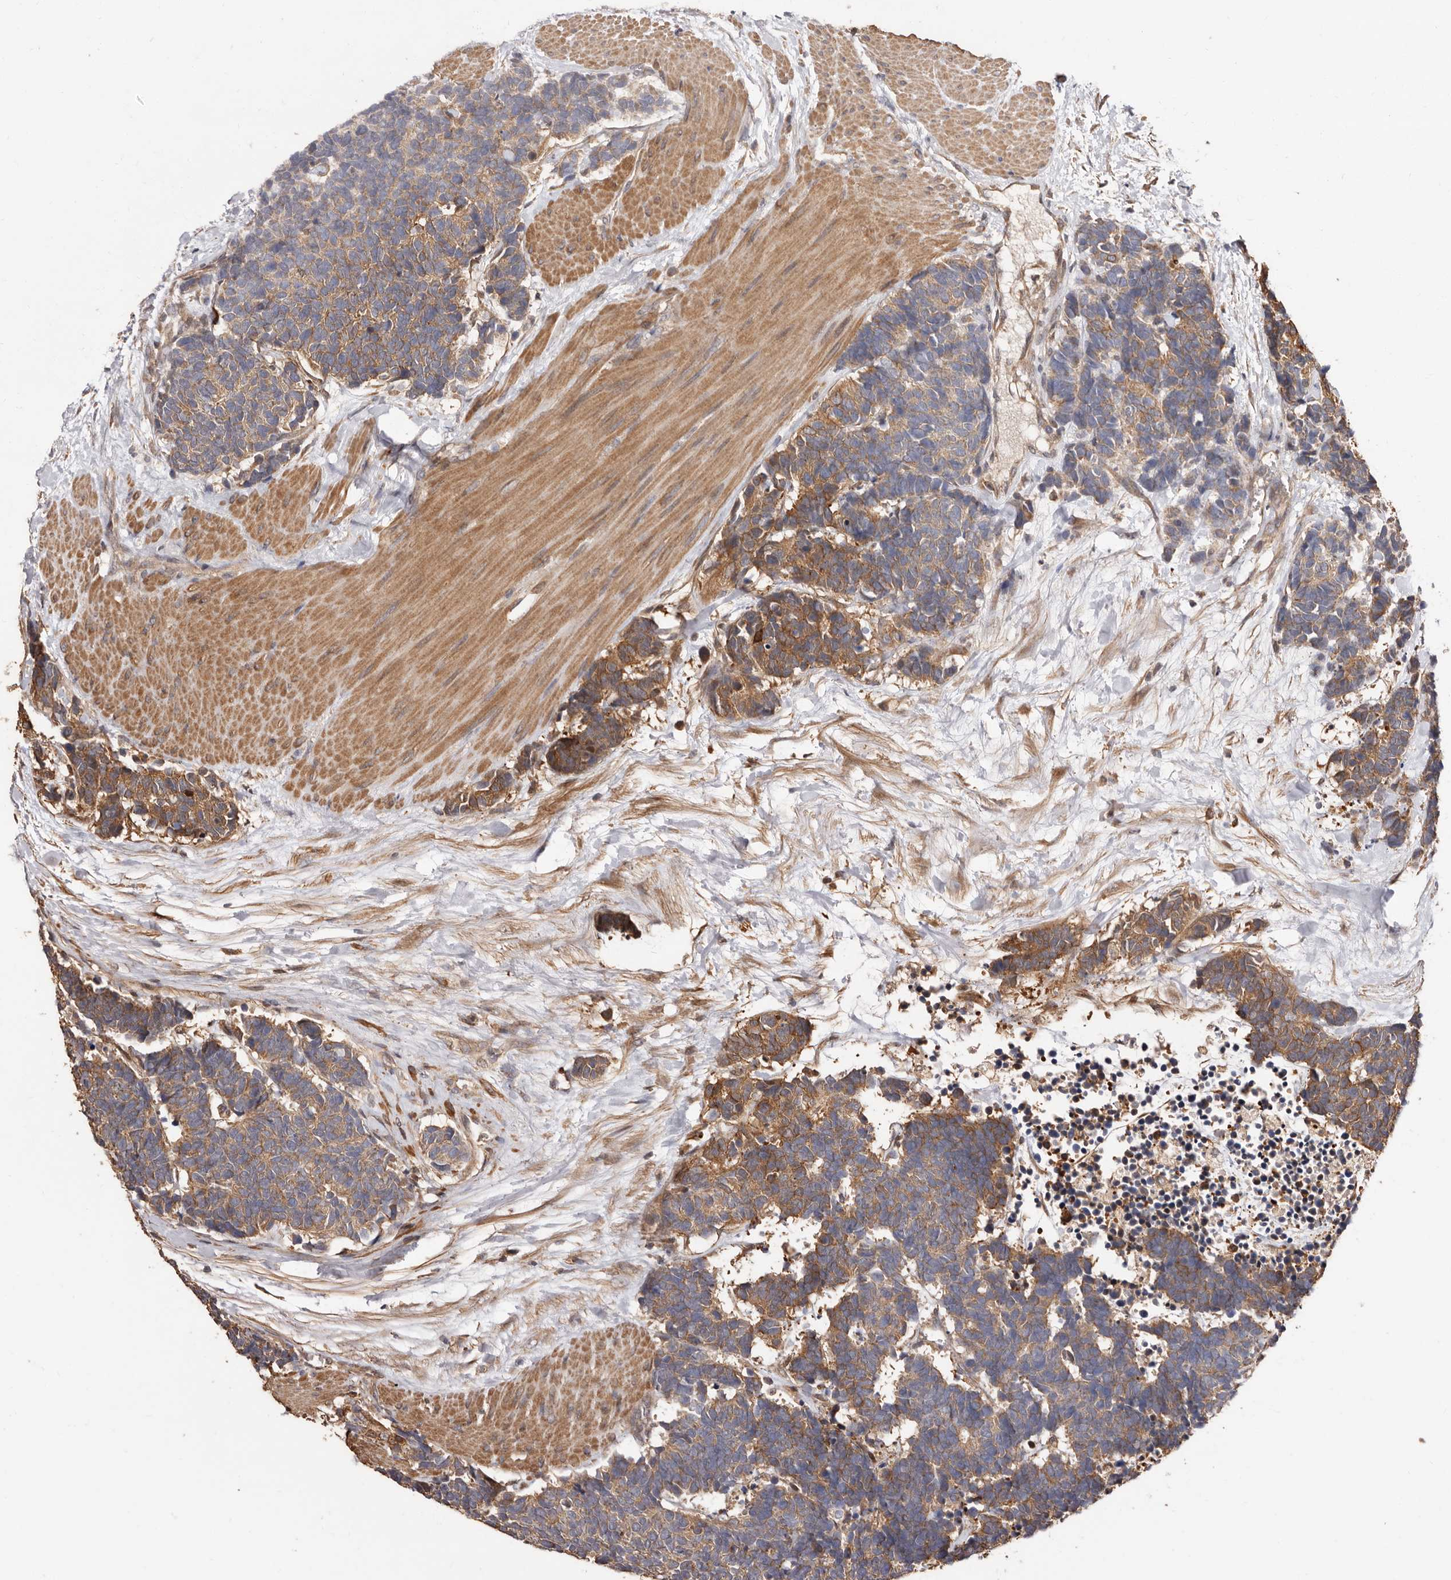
{"staining": {"intensity": "moderate", "quantity": ">75%", "location": "cytoplasmic/membranous"}, "tissue": "carcinoid", "cell_type": "Tumor cells", "image_type": "cancer", "snomed": [{"axis": "morphology", "description": "Carcinoma, NOS"}, {"axis": "morphology", "description": "Carcinoid, malignant, NOS"}, {"axis": "topography", "description": "Urinary bladder"}], "caption": "Approximately >75% of tumor cells in human carcinoma demonstrate moderate cytoplasmic/membranous protein staining as visualized by brown immunohistochemical staining.", "gene": "COQ8B", "patient": {"sex": "male", "age": 57}}